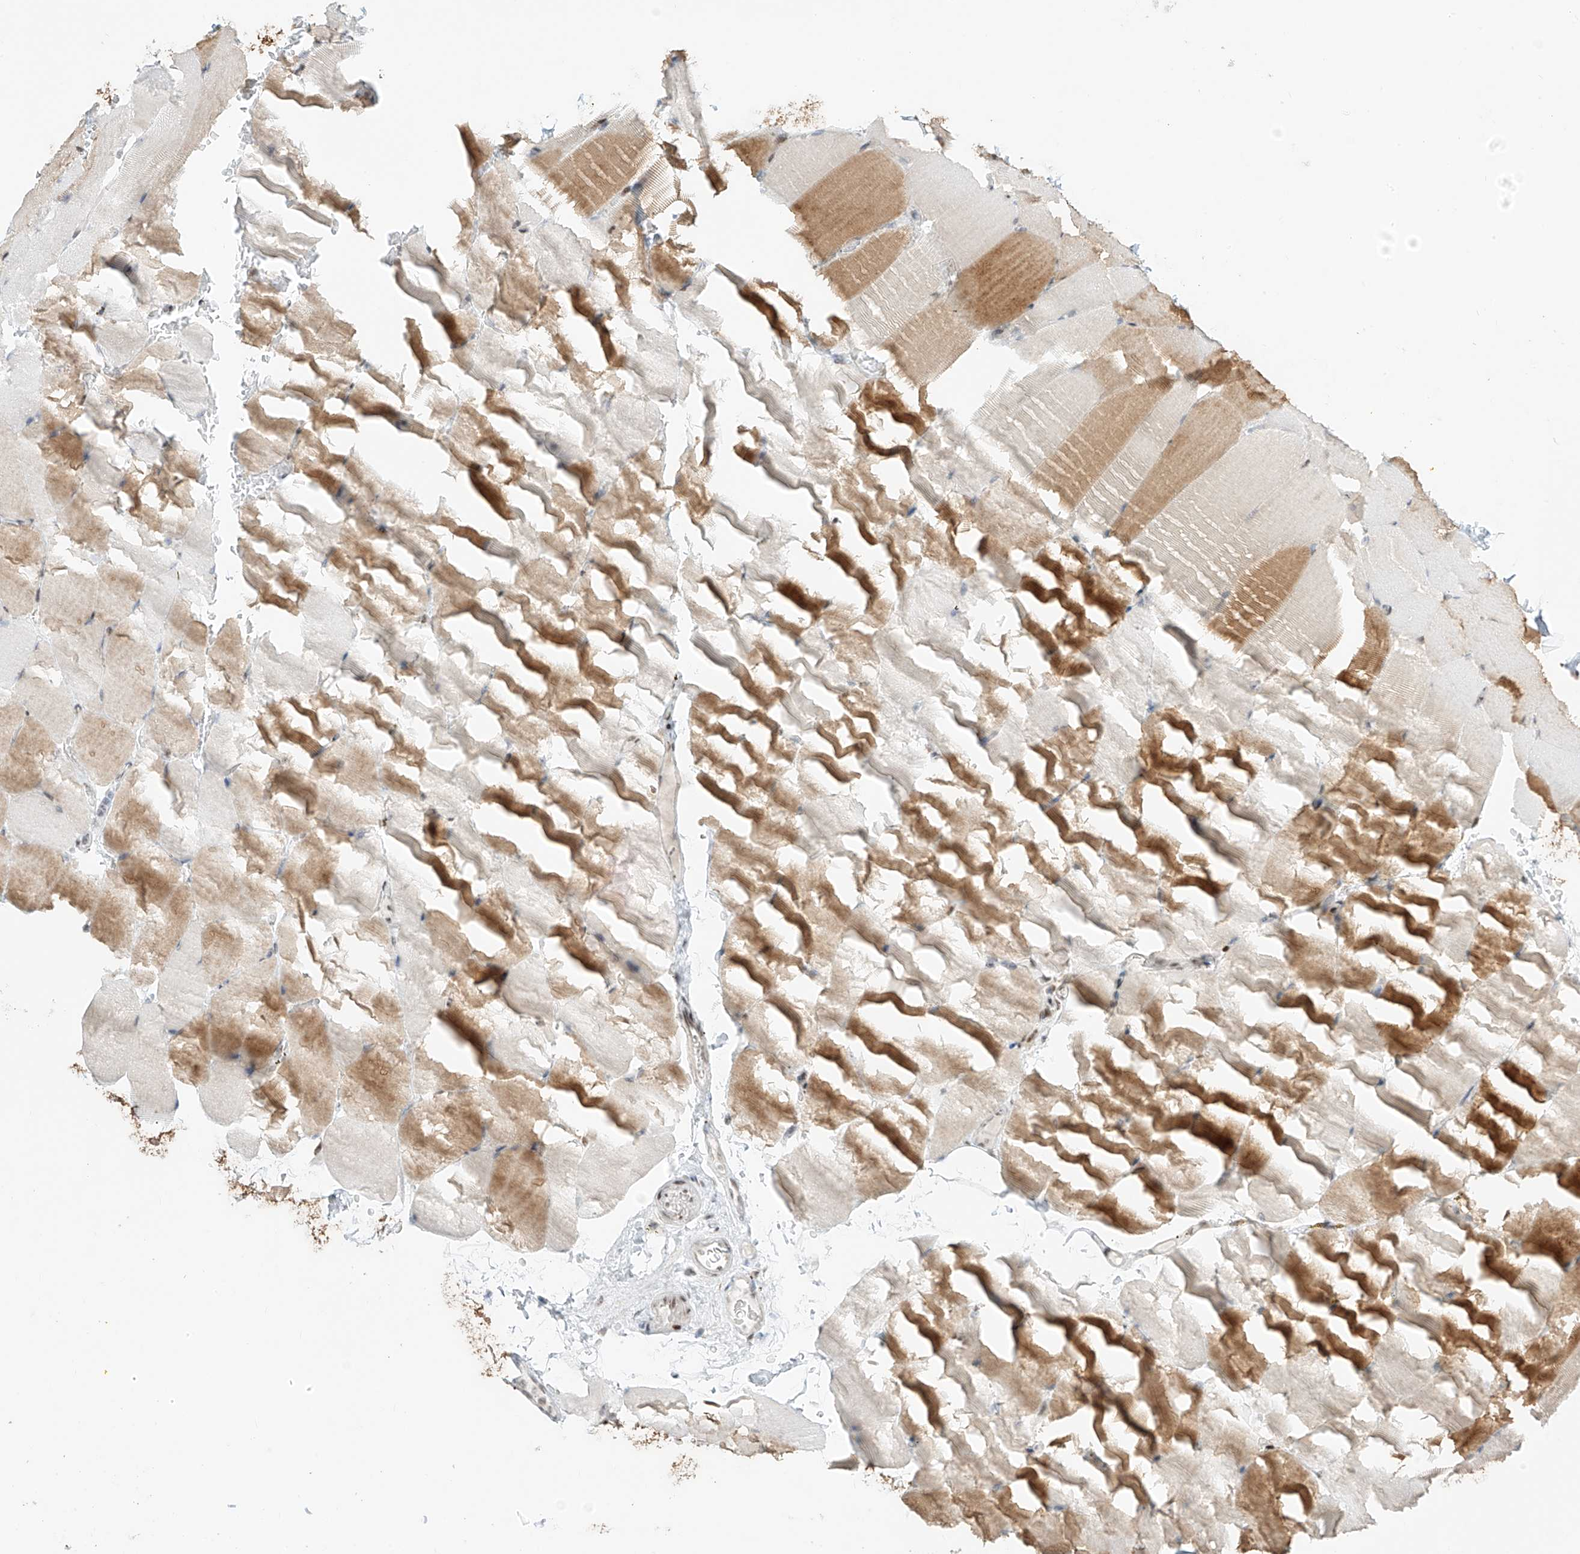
{"staining": {"intensity": "moderate", "quantity": "25%-75%", "location": "cytoplasmic/membranous"}, "tissue": "skeletal muscle", "cell_type": "Myocytes", "image_type": "normal", "snomed": [{"axis": "morphology", "description": "Normal tissue, NOS"}, {"axis": "topography", "description": "Skeletal muscle"}, {"axis": "topography", "description": "Parathyroid gland"}], "caption": "This image reveals immunohistochemistry staining of normal skeletal muscle, with medium moderate cytoplasmic/membranous positivity in about 25%-75% of myocytes.", "gene": "ZNF512", "patient": {"sex": "female", "age": 37}}